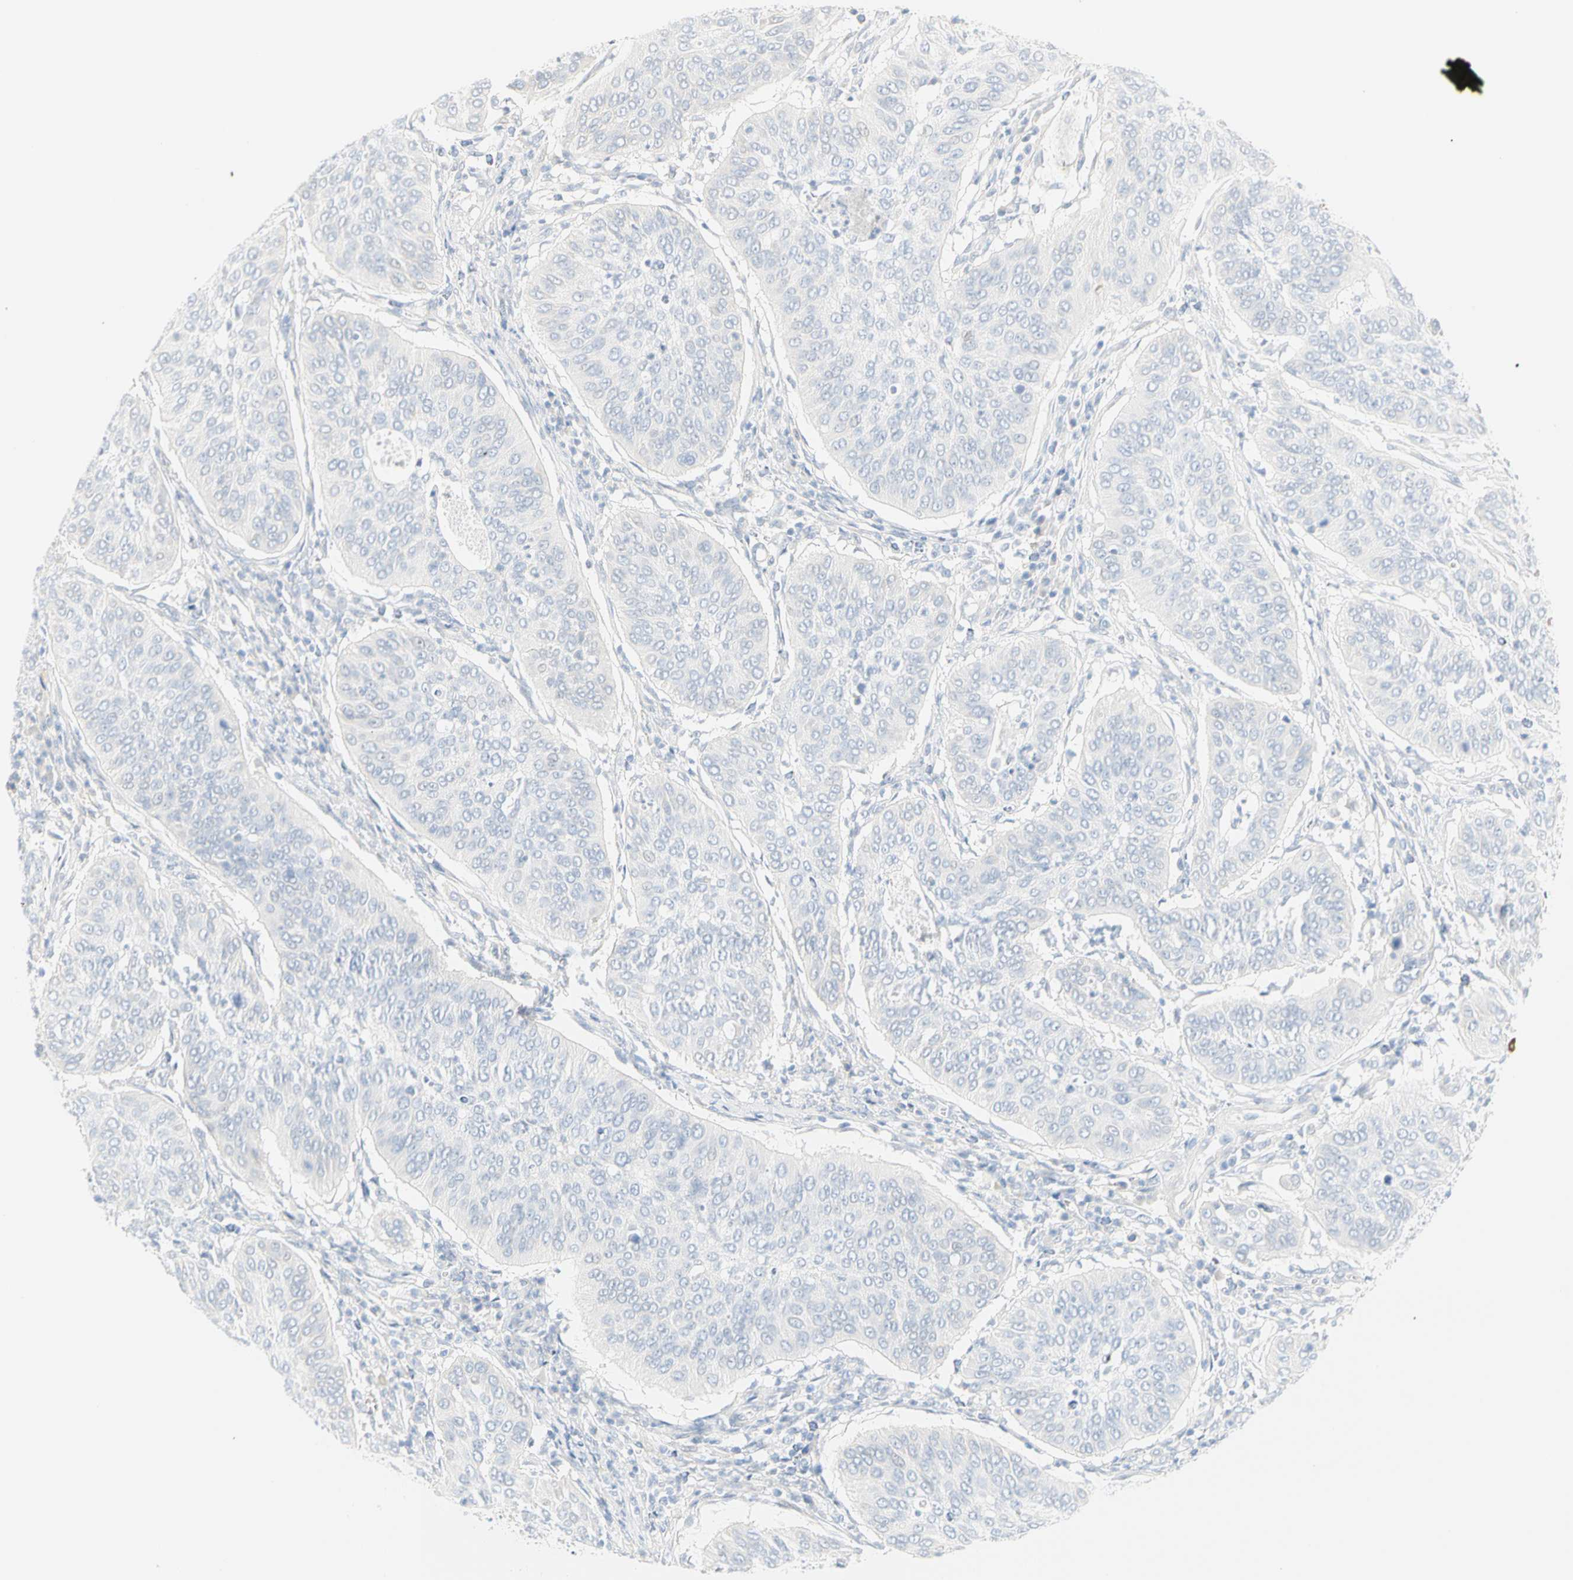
{"staining": {"intensity": "negative", "quantity": "none", "location": "none"}, "tissue": "cervical cancer", "cell_type": "Tumor cells", "image_type": "cancer", "snomed": [{"axis": "morphology", "description": "Normal tissue, NOS"}, {"axis": "morphology", "description": "Squamous cell carcinoma, NOS"}, {"axis": "topography", "description": "Cervix"}], "caption": "There is no significant positivity in tumor cells of cervical cancer (squamous cell carcinoma). (DAB IHC with hematoxylin counter stain).", "gene": "SELENBP1", "patient": {"sex": "female", "age": 39}}